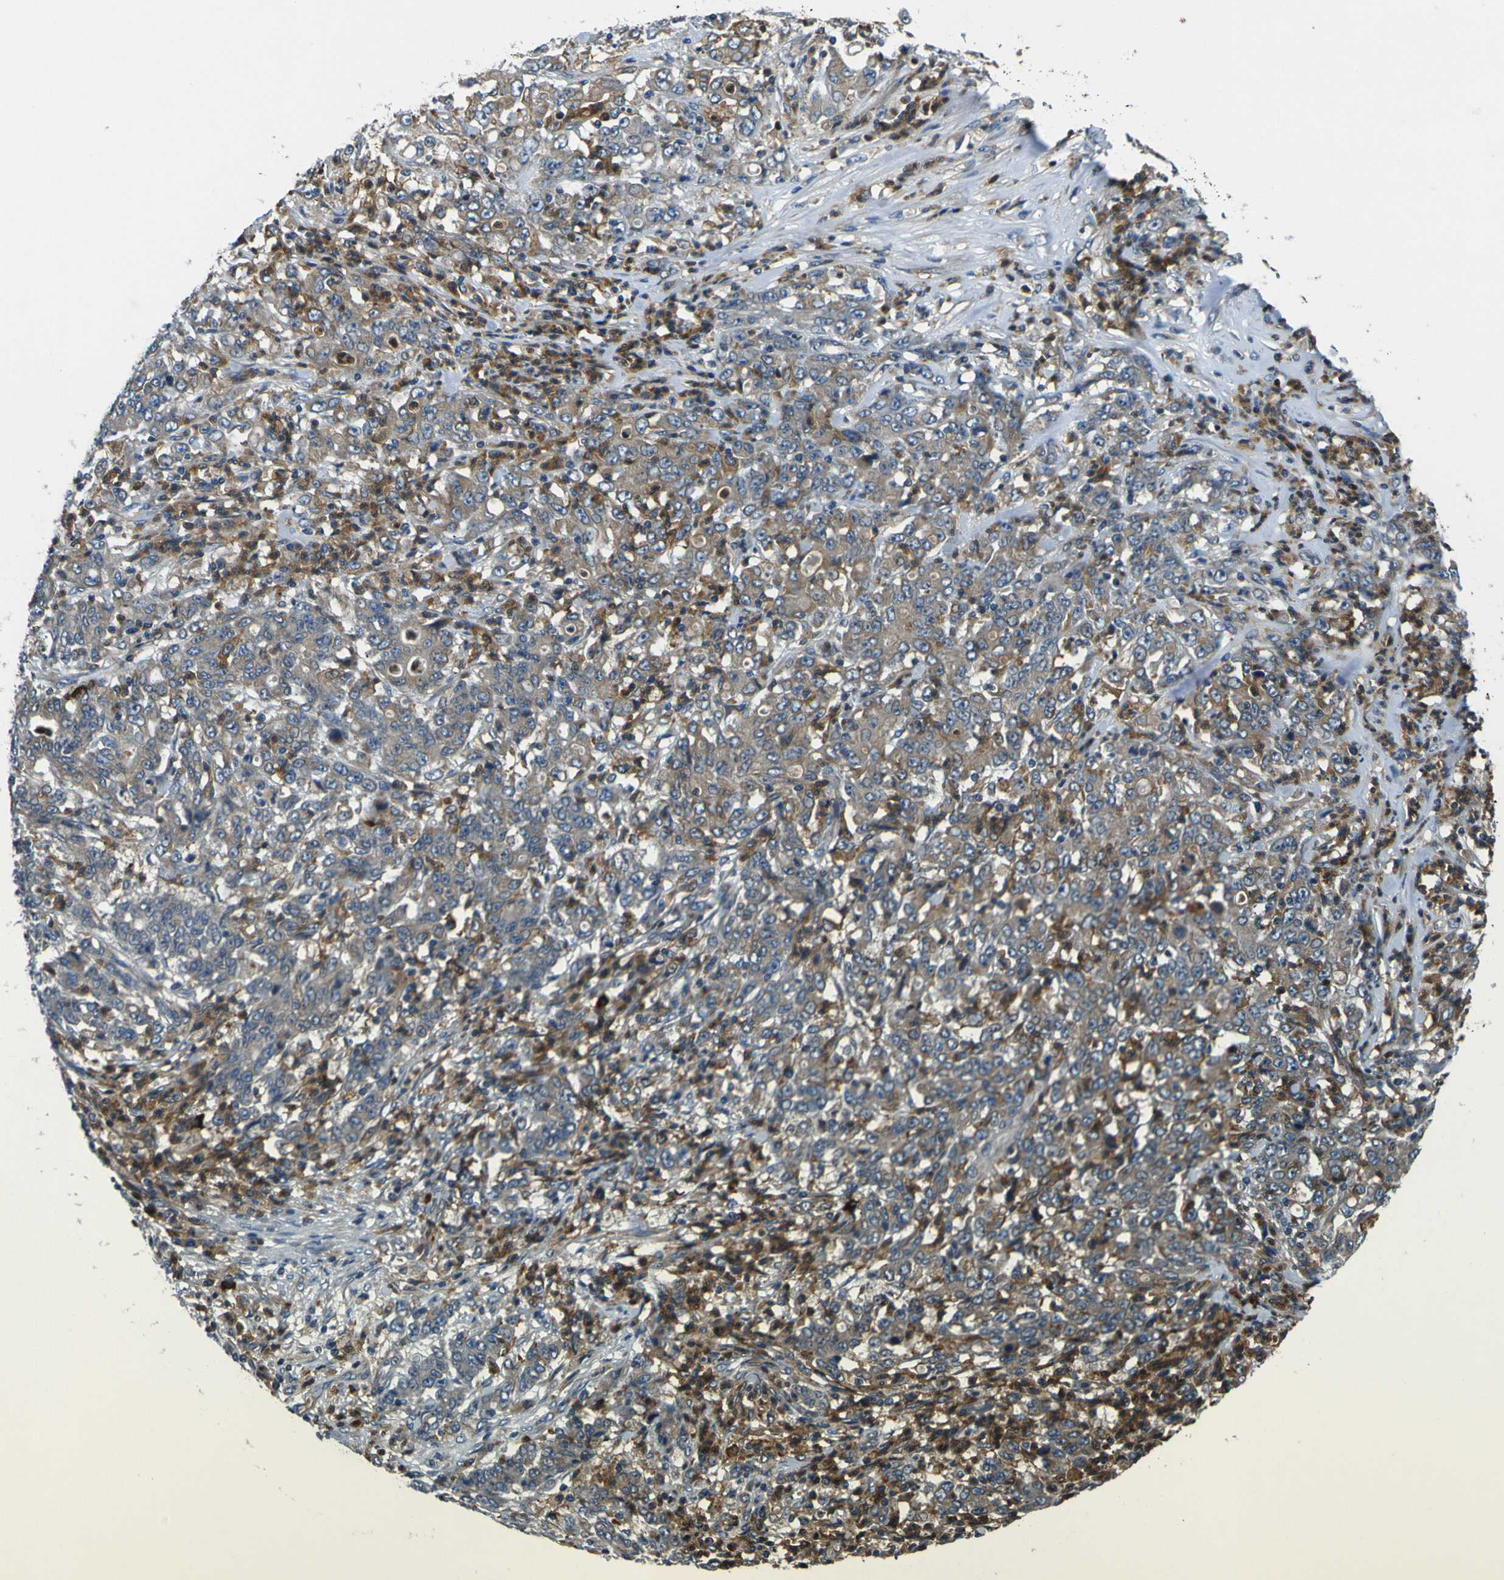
{"staining": {"intensity": "moderate", "quantity": ">75%", "location": "cytoplasmic/membranous"}, "tissue": "stomach cancer", "cell_type": "Tumor cells", "image_type": "cancer", "snomed": [{"axis": "morphology", "description": "Adenocarcinoma, NOS"}, {"axis": "topography", "description": "Stomach, lower"}], "caption": "This image shows stomach adenocarcinoma stained with immunohistochemistry to label a protein in brown. The cytoplasmic/membranous of tumor cells show moderate positivity for the protein. Nuclei are counter-stained blue.", "gene": "RAB1B", "patient": {"sex": "female", "age": 71}}